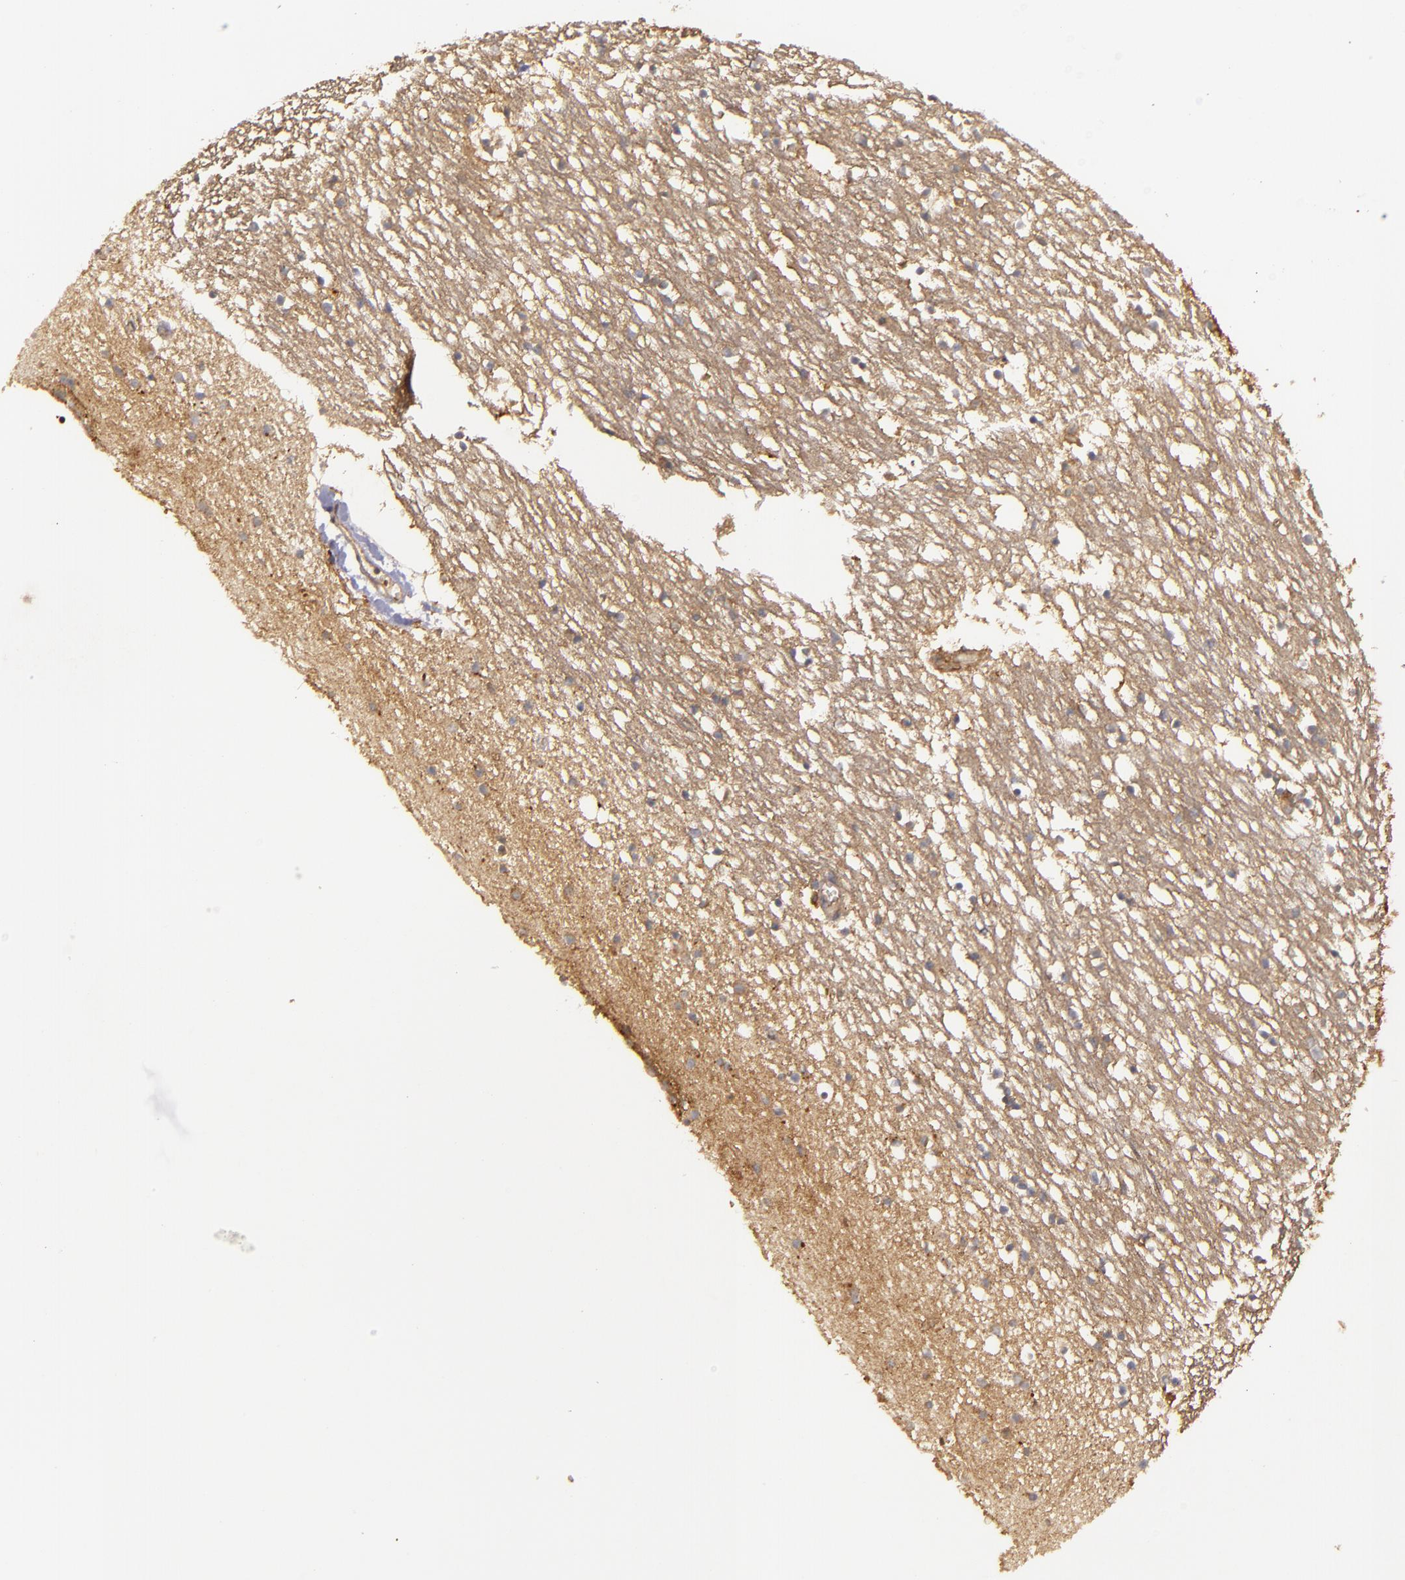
{"staining": {"intensity": "strong", "quantity": ">75%", "location": "cytoplasmic/membranous"}, "tissue": "caudate", "cell_type": "Glial cells", "image_type": "normal", "snomed": [{"axis": "morphology", "description": "Normal tissue, NOS"}, {"axis": "topography", "description": "Lateral ventricle wall"}], "caption": "Strong cytoplasmic/membranous protein expression is present in about >75% of glial cells in caudate. (Stains: DAB in brown, nuclei in blue, Microscopy: brightfield microscopy at high magnification).", "gene": "HRAS", "patient": {"sex": "male", "age": 45}}